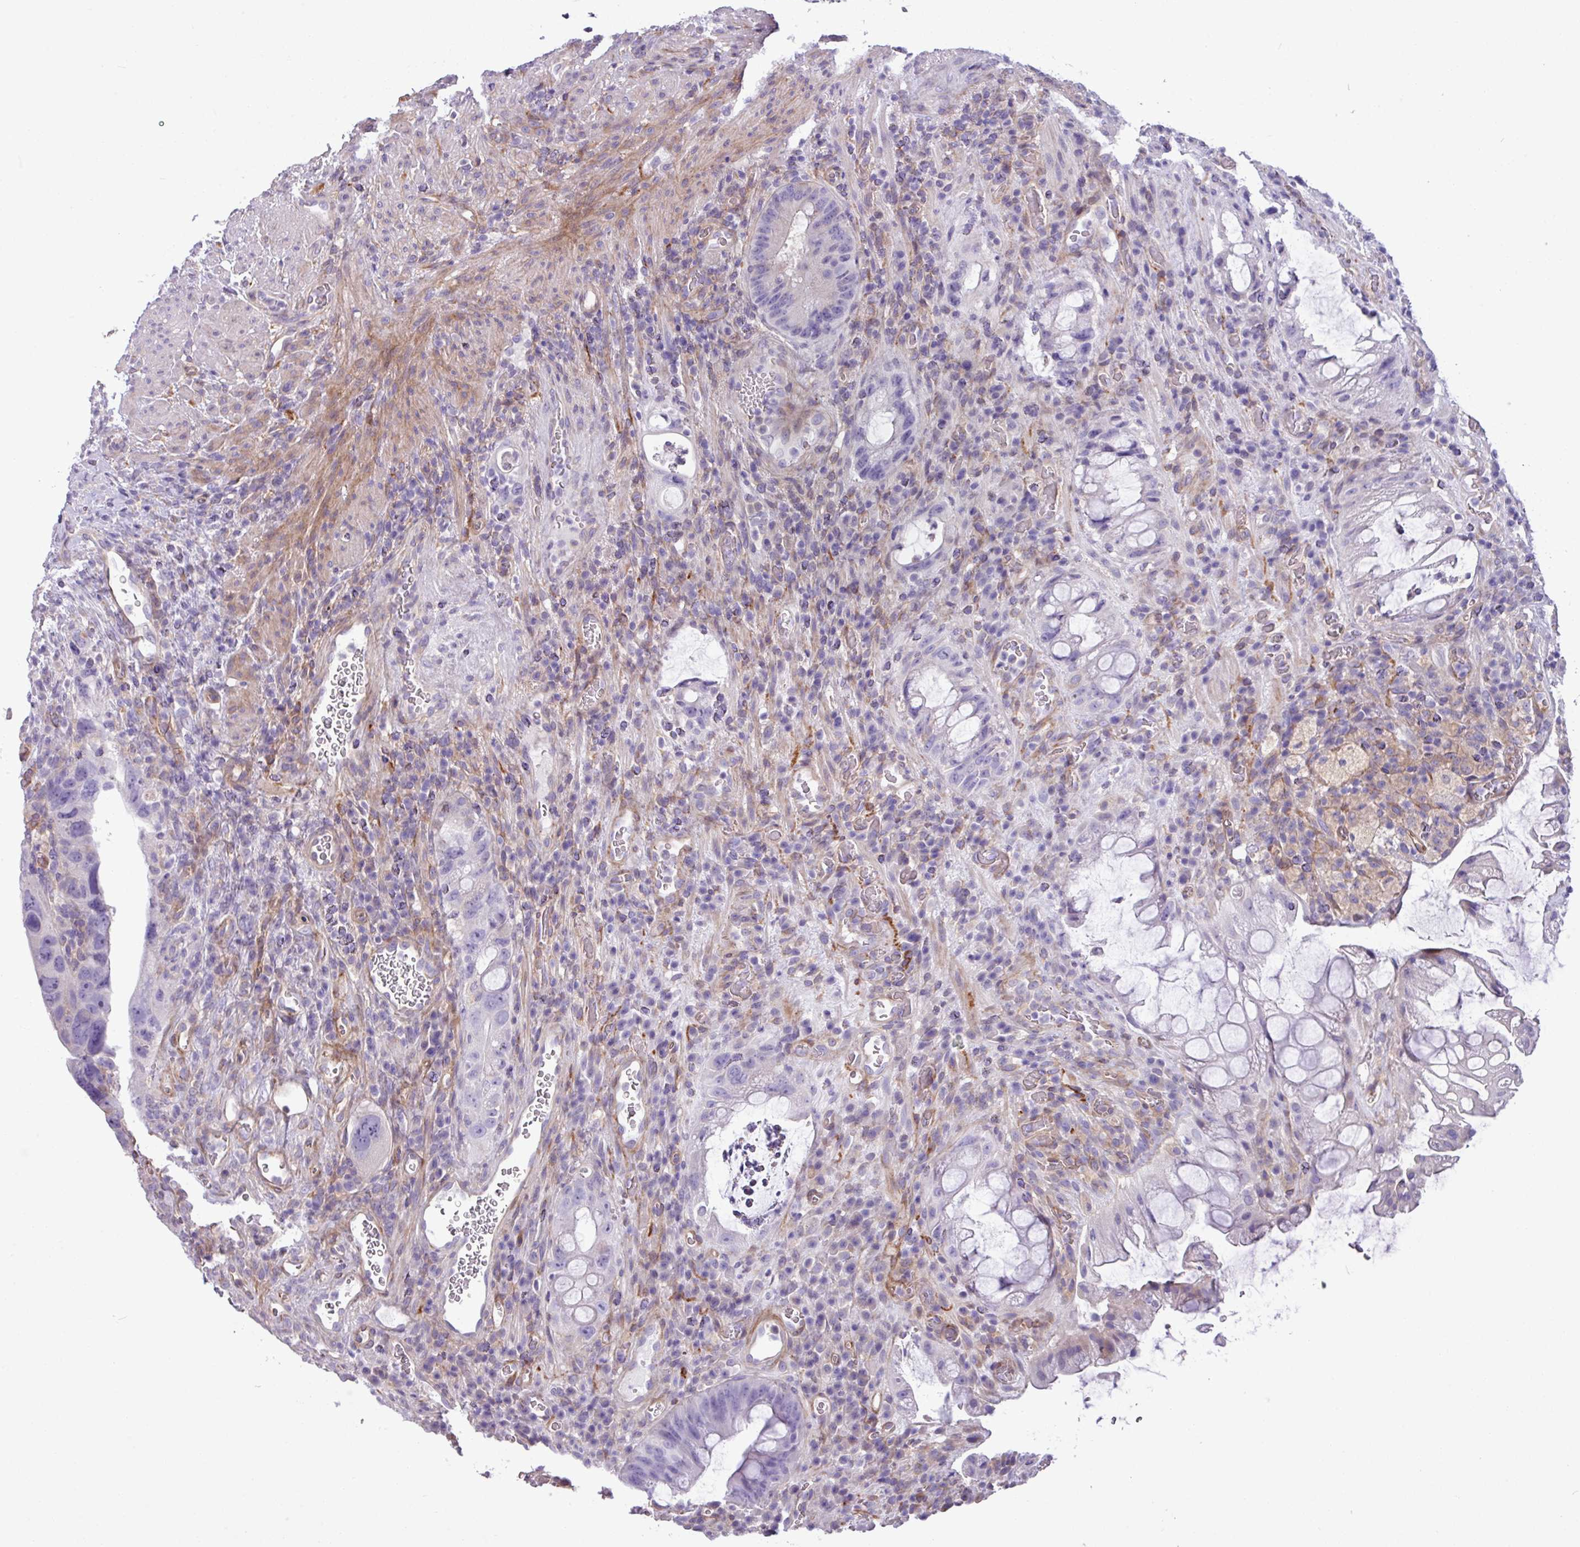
{"staining": {"intensity": "negative", "quantity": "none", "location": "none"}, "tissue": "colorectal cancer", "cell_type": "Tumor cells", "image_type": "cancer", "snomed": [{"axis": "morphology", "description": "Adenocarcinoma, NOS"}, {"axis": "topography", "description": "Rectum"}], "caption": "The image reveals no staining of tumor cells in colorectal cancer (adenocarcinoma). The staining is performed using DAB brown chromogen with nuclei counter-stained in using hematoxylin.", "gene": "KIRREL3", "patient": {"sex": "male", "age": 59}}